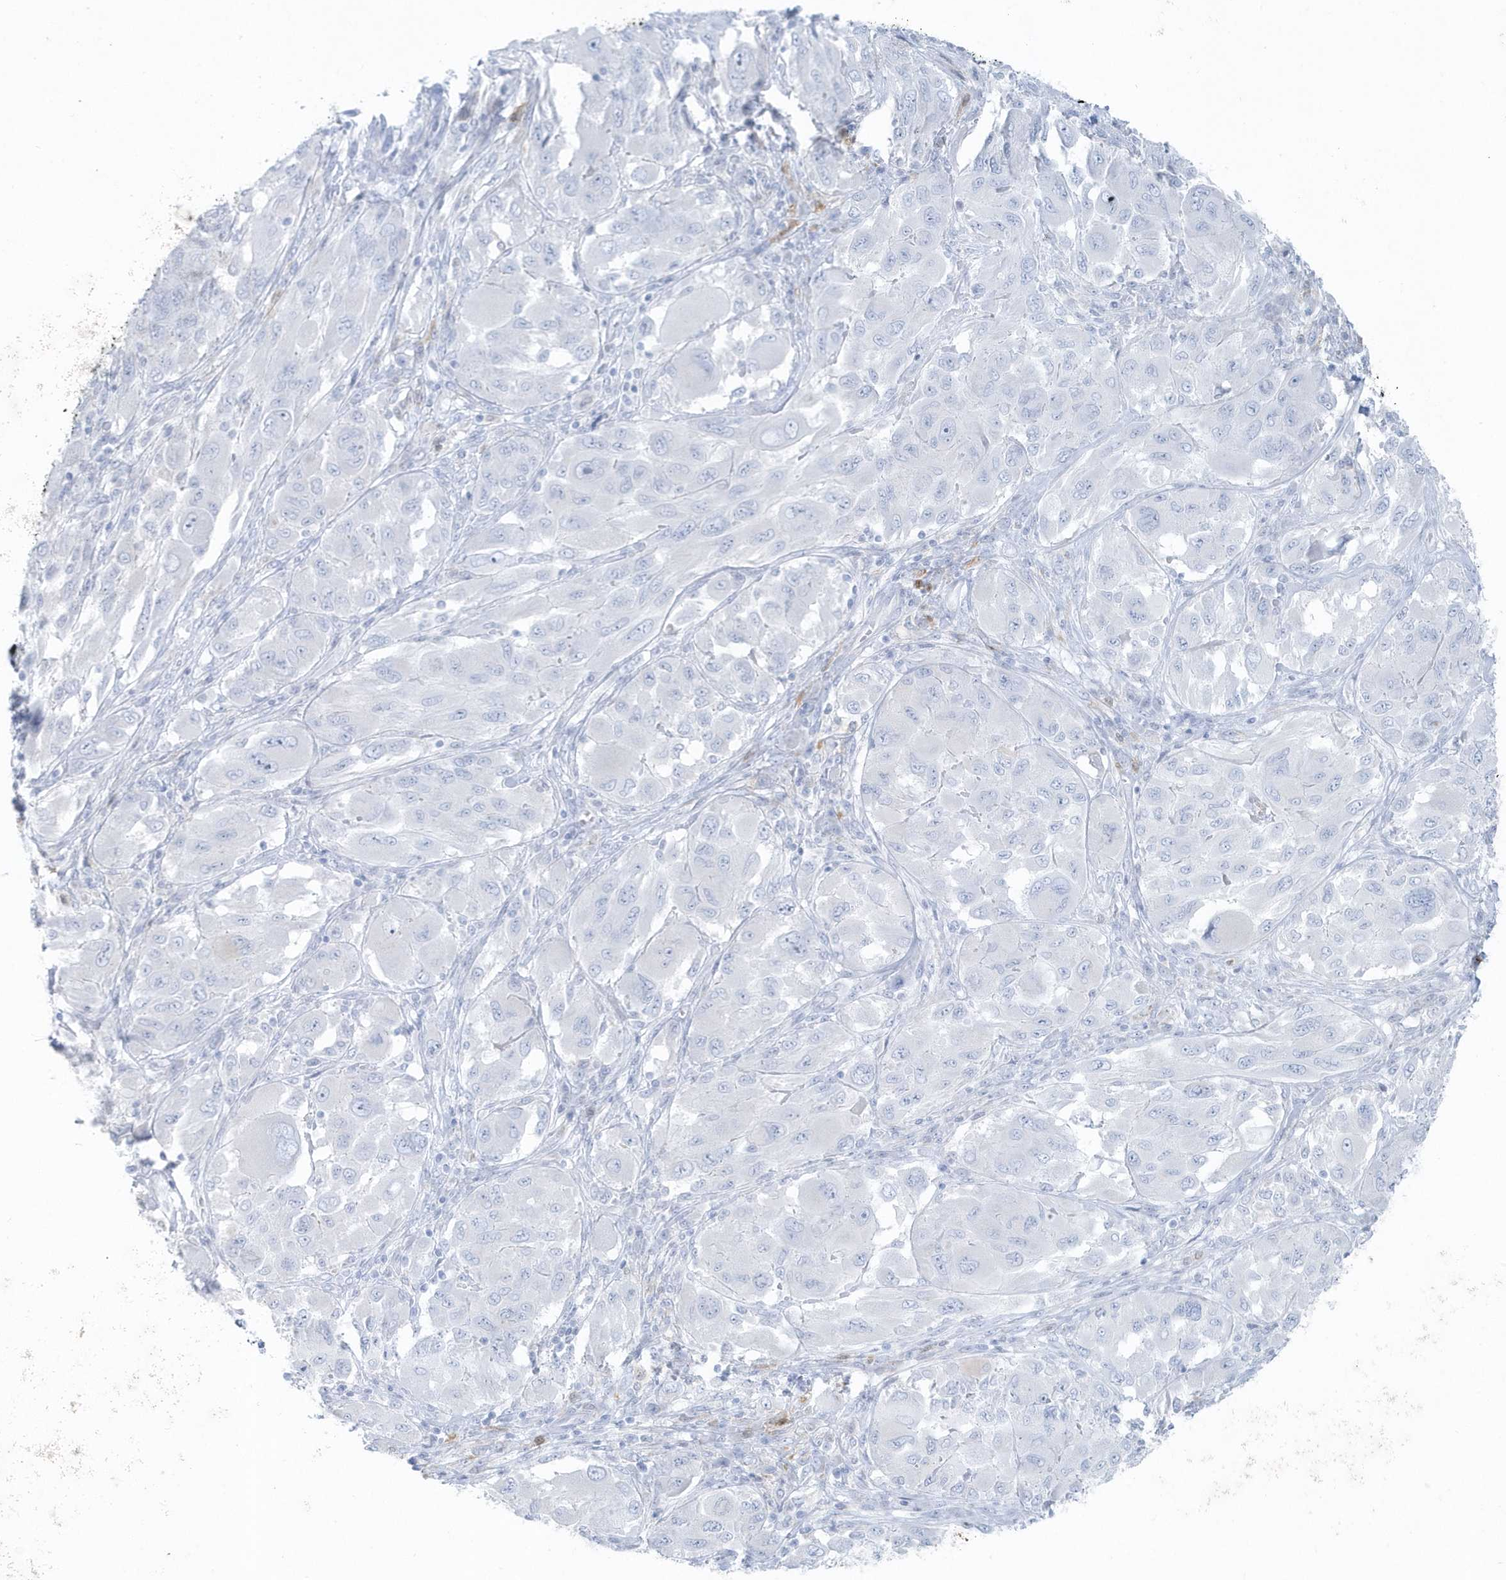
{"staining": {"intensity": "negative", "quantity": "none", "location": "none"}, "tissue": "melanoma", "cell_type": "Tumor cells", "image_type": "cancer", "snomed": [{"axis": "morphology", "description": "Malignant melanoma, NOS"}, {"axis": "topography", "description": "Skin"}], "caption": "Malignant melanoma was stained to show a protein in brown. There is no significant positivity in tumor cells.", "gene": "FAM98A", "patient": {"sex": "female", "age": 91}}